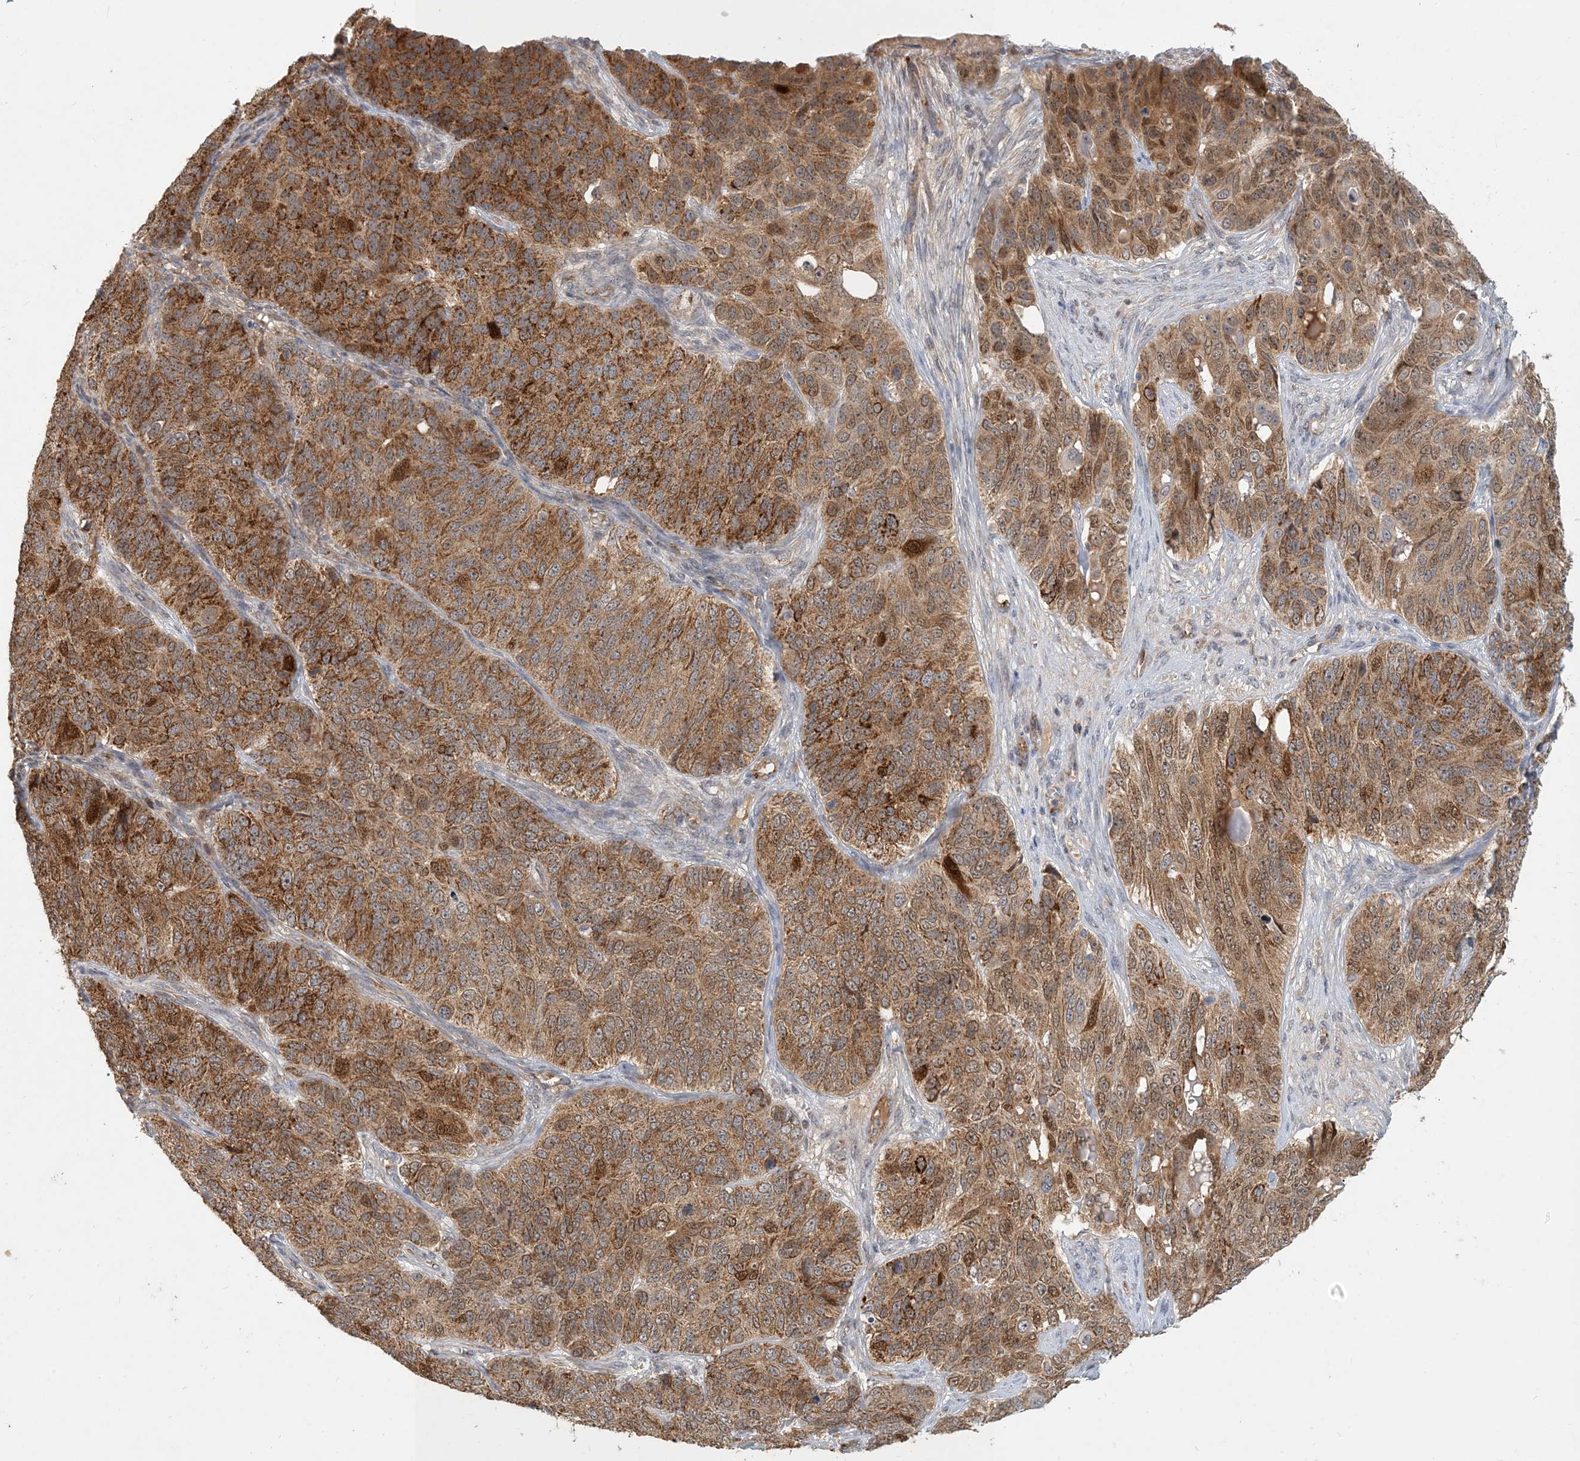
{"staining": {"intensity": "moderate", "quantity": ">75%", "location": "cytoplasmic/membranous,nuclear"}, "tissue": "ovarian cancer", "cell_type": "Tumor cells", "image_type": "cancer", "snomed": [{"axis": "morphology", "description": "Carcinoma, endometroid"}, {"axis": "topography", "description": "Ovary"}], "caption": "Immunohistochemical staining of endometroid carcinoma (ovarian) reveals medium levels of moderate cytoplasmic/membranous and nuclear positivity in approximately >75% of tumor cells.", "gene": "ZBTB3", "patient": {"sex": "female", "age": 51}}